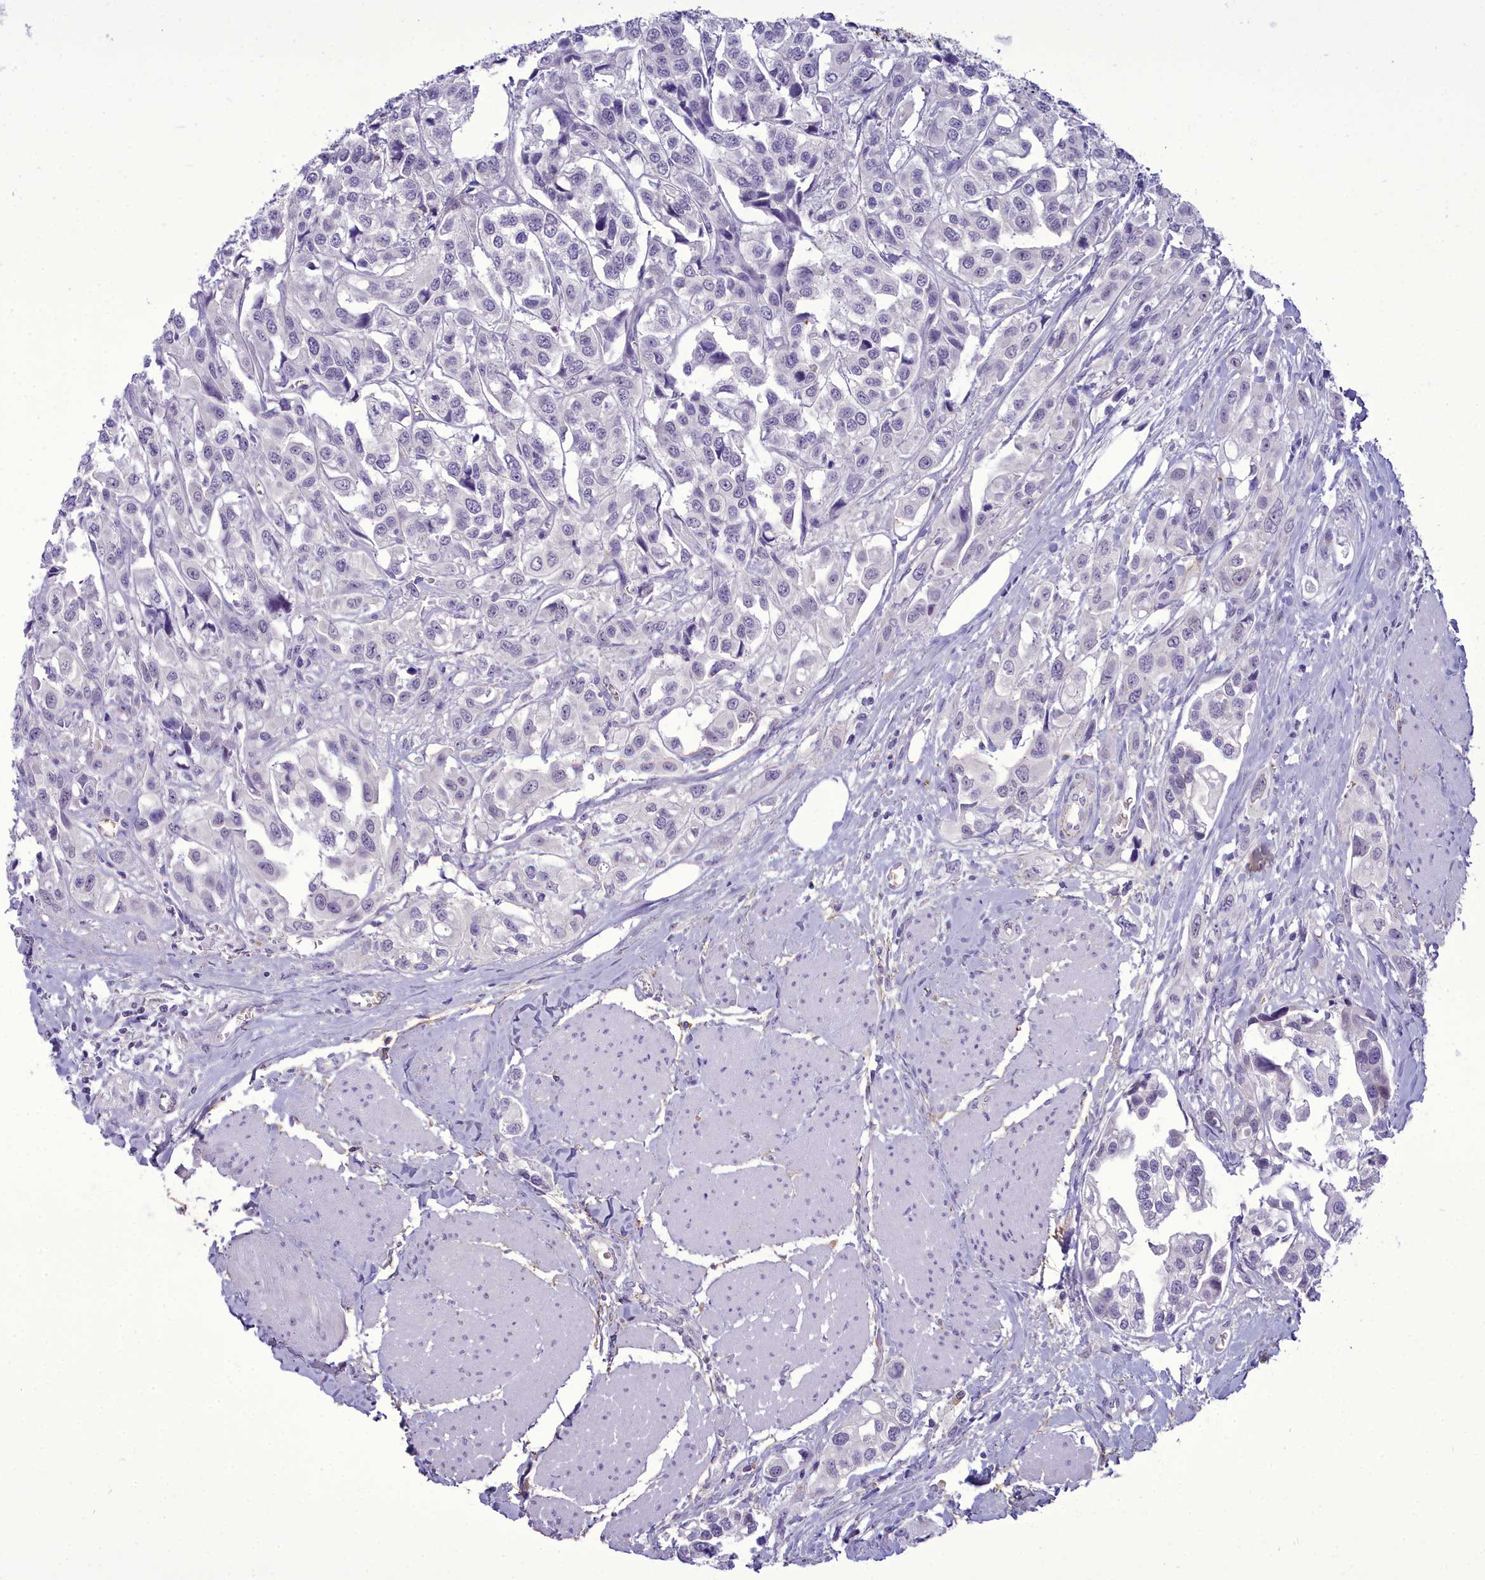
{"staining": {"intensity": "negative", "quantity": "none", "location": "none"}, "tissue": "urothelial cancer", "cell_type": "Tumor cells", "image_type": "cancer", "snomed": [{"axis": "morphology", "description": "Urothelial carcinoma, High grade"}, {"axis": "topography", "description": "Urinary bladder"}], "caption": "High power microscopy photomicrograph of an immunohistochemistry (IHC) image of high-grade urothelial carcinoma, revealing no significant positivity in tumor cells.", "gene": "OSTN", "patient": {"sex": "male", "age": 67}}